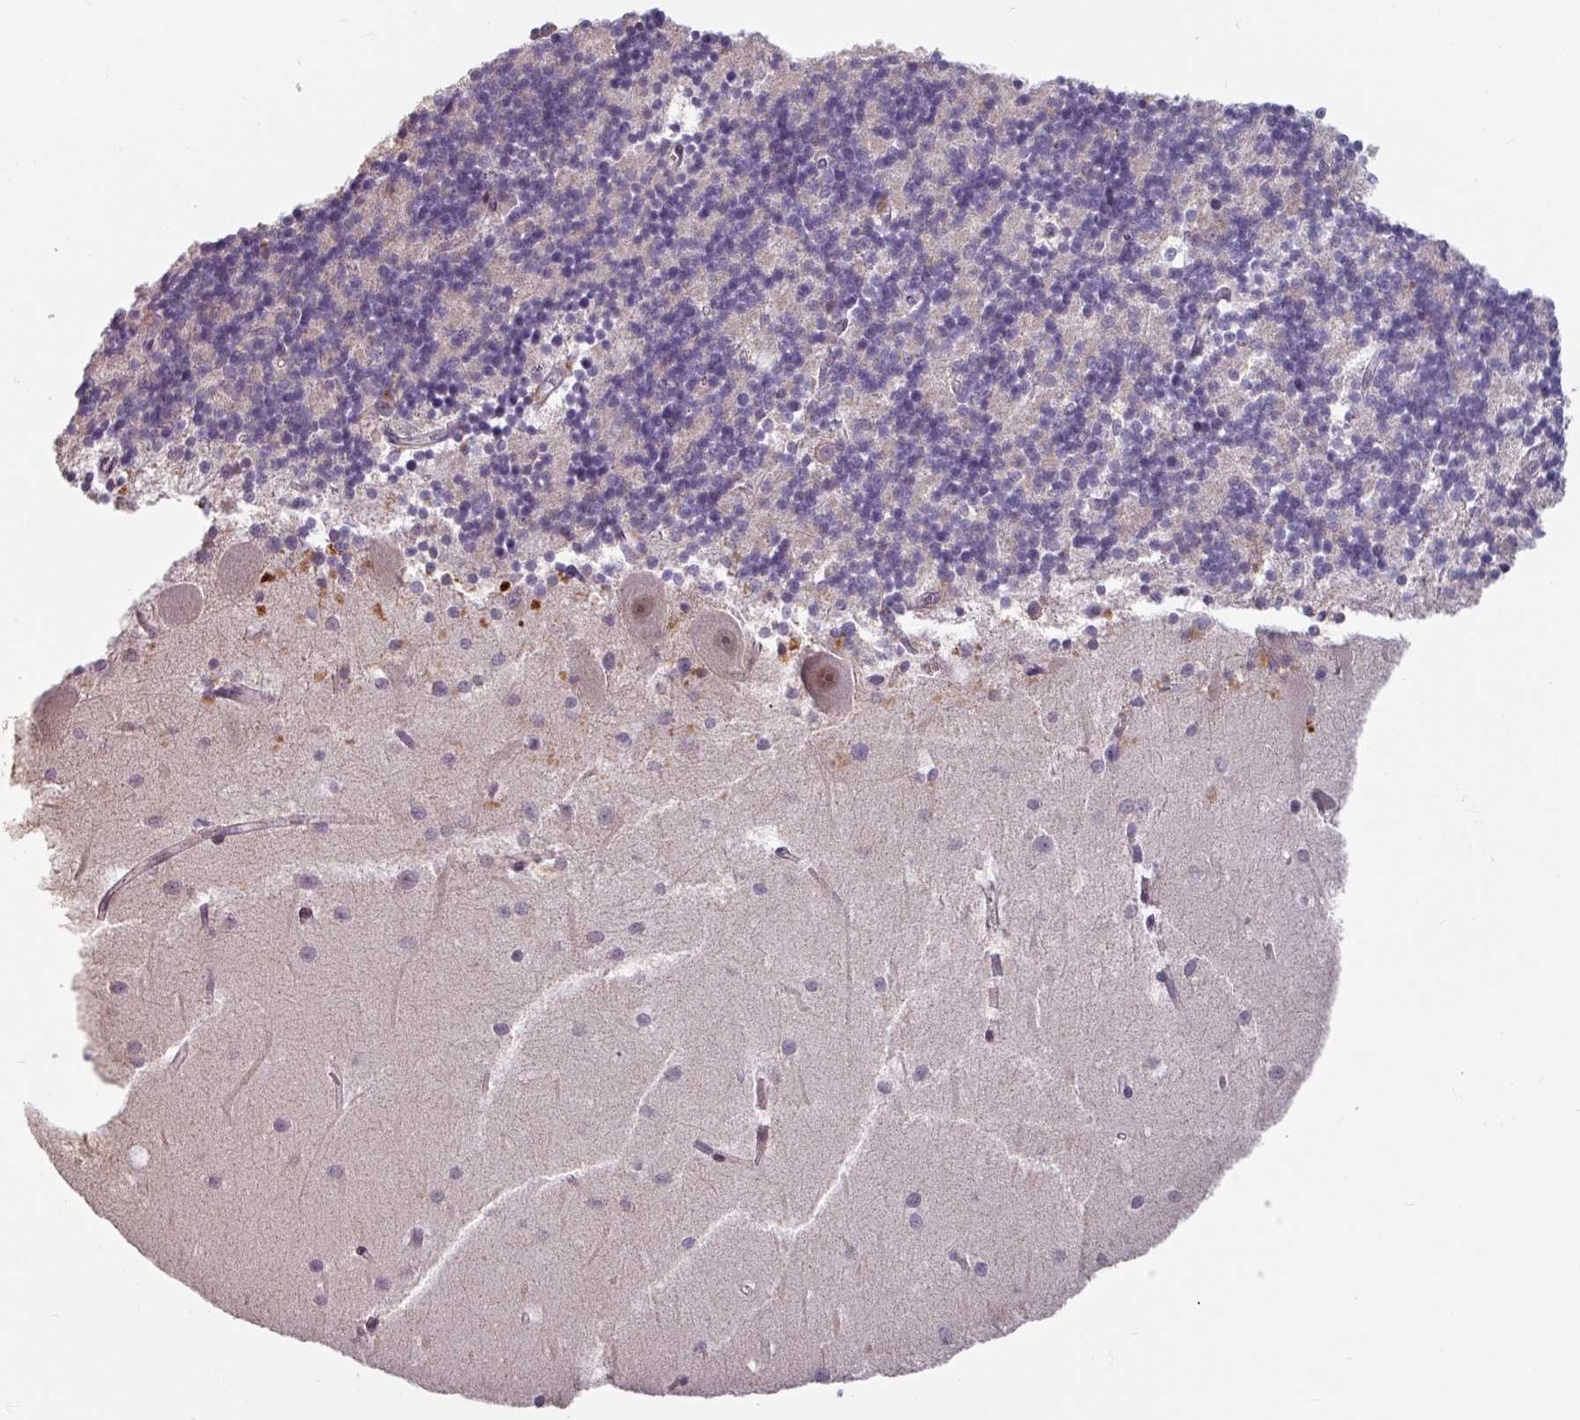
{"staining": {"intensity": "negative", "quantity": "none", "location": "none"}, "tissue": "cerebellum", "cell_type": "Cells in granular layer", "image_type": "normal", "snomed": [{"axis": "morphology", "description": "Normal tissue, NOS"}, {"axis": "topography", "description": "Cerebellum"}], "caption": "Image shows no protein positivity in cells in granular layer of normal cerebellum. (DAB IHC, high magnification).", "gene": "CYB5RL", "patient": {"sex": "male", "age": 54}}